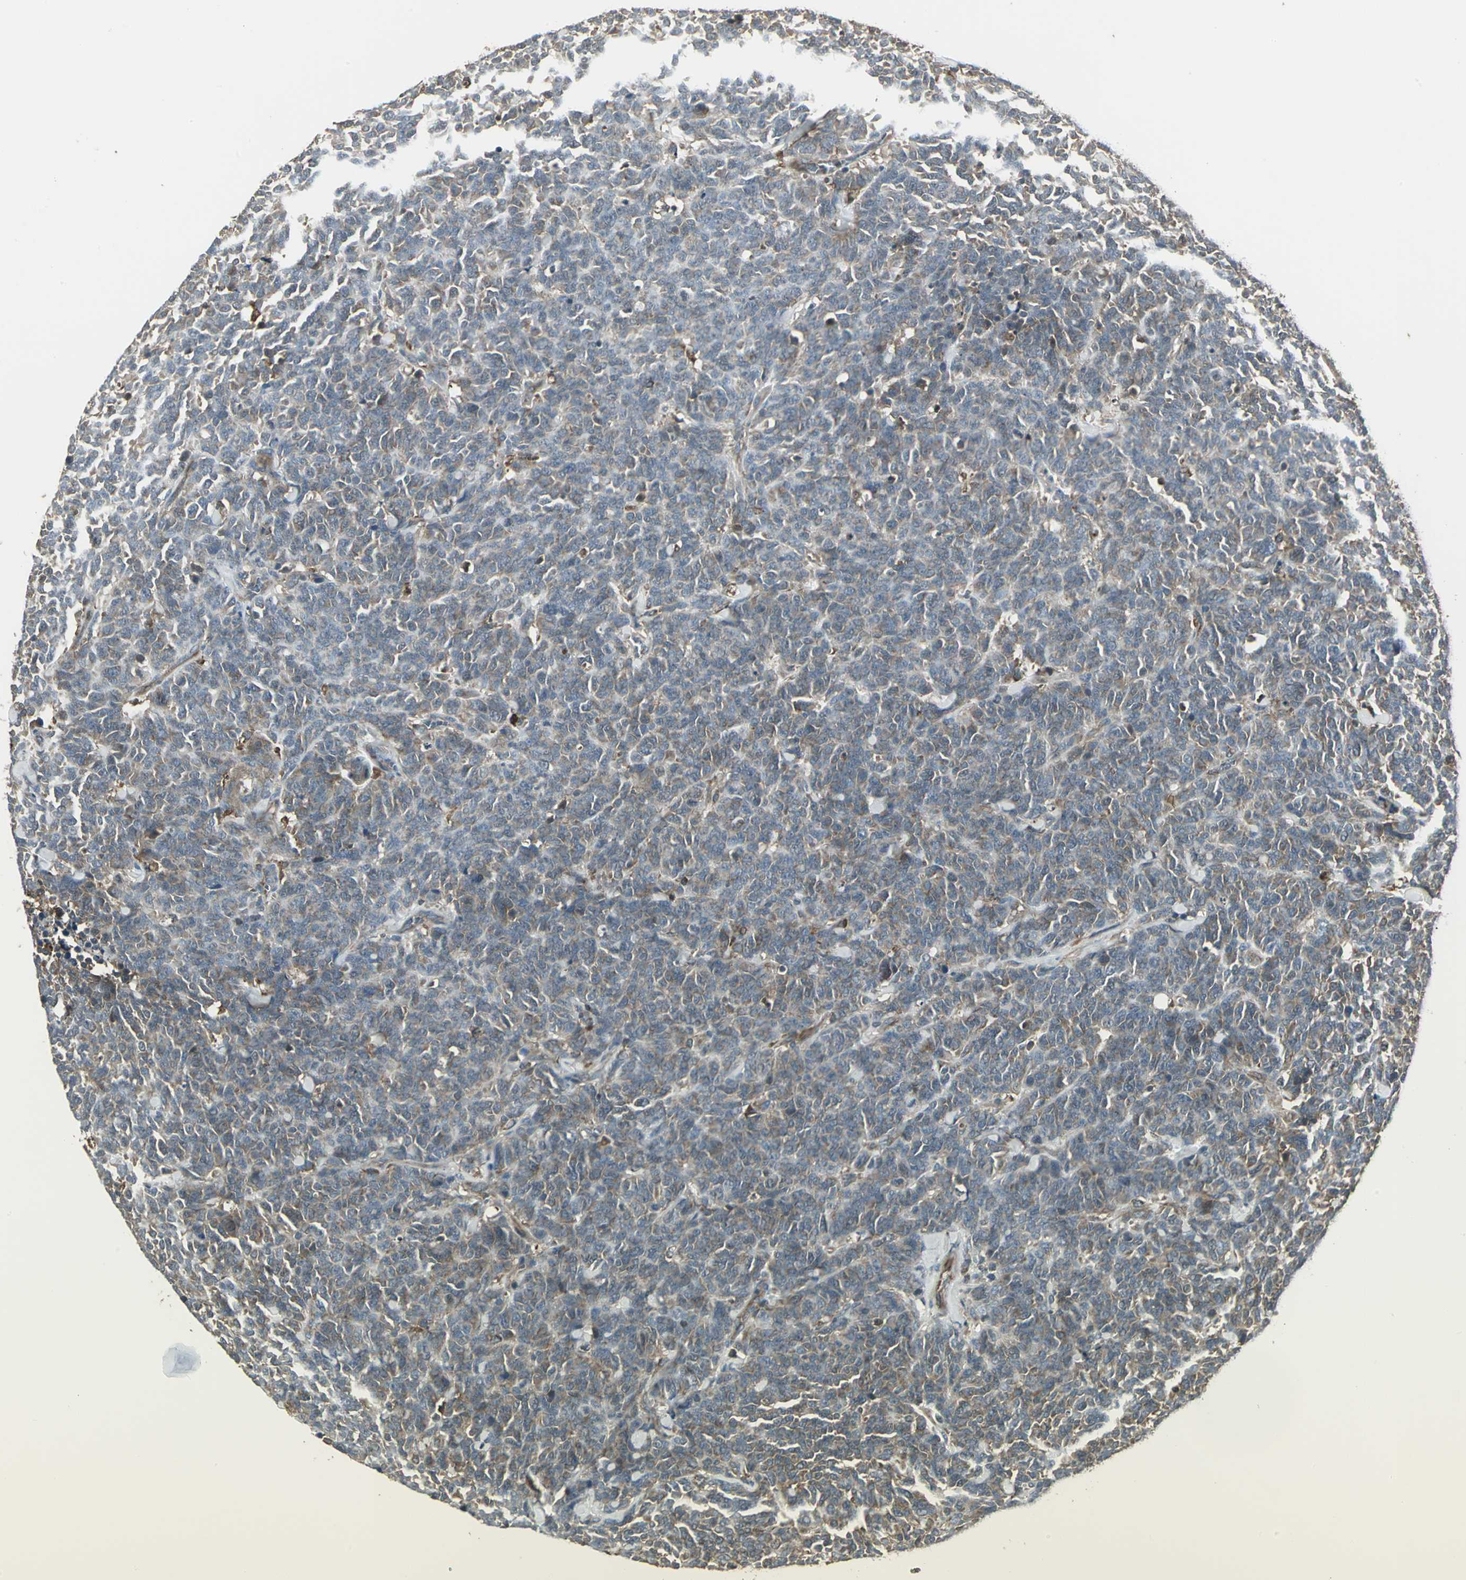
{"staining": {"intensity": "moderate", "quantity": ">75%", "location": "cytoplasmic/membranous"}, "tissue": "lung cancer", "cell_type": "Tumor cells", "image_type": "cancer", "snomed": [{"axis": "morphology", "description": "Neoplasm, malignant, NOS"}, {"axis": "topography", "description": "Lung"}], "caption": "Moderate cytoplasmic/membranous protein expression is present in about >75% of tumor cells in lung cancer (malignant neoplasm).", "gene": "PRXL2B", "patient": {"sex": "female", "age": 58}}